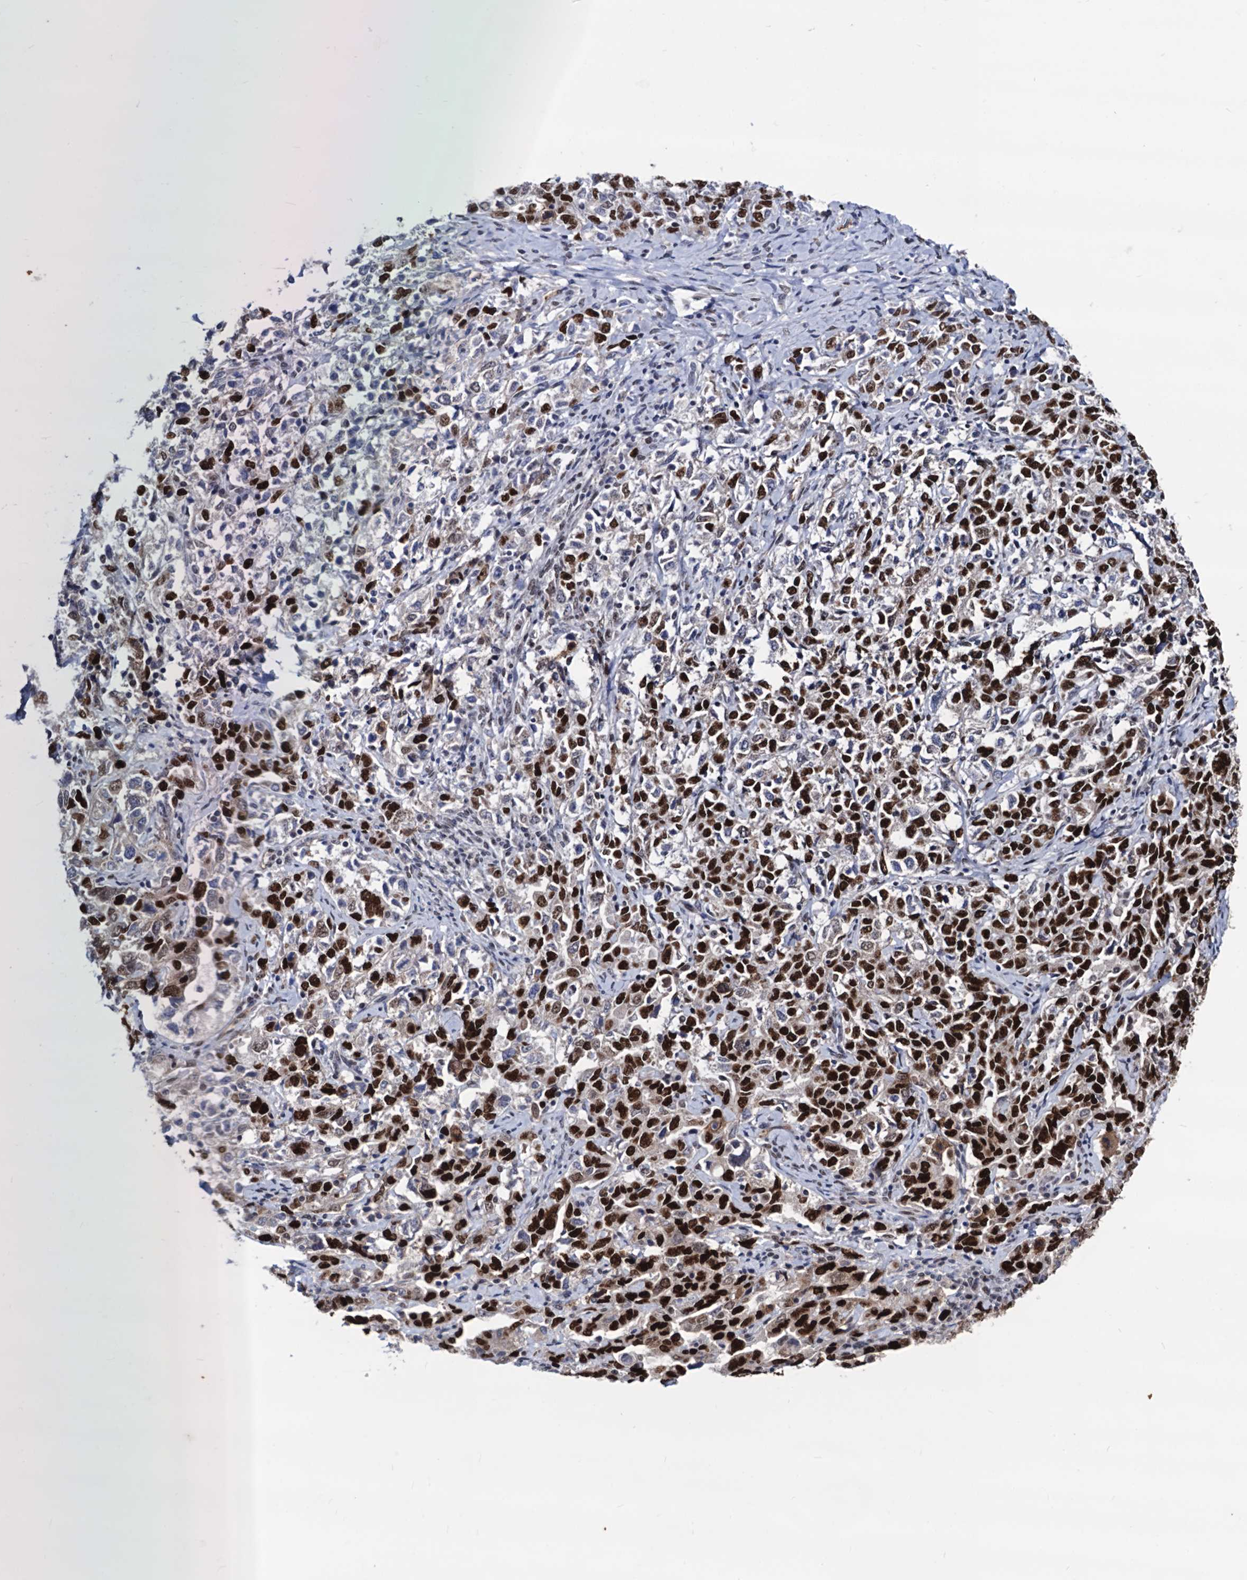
{"staining": {"intensity": "strong", "quantity": ">75%", "location": "nuclear"}, "tissue": "ovarian cancer", "cell_type": "Tumor cells", "image_type": "cancer", "snomed": [{"axis": "morphology", "description": "Carcinoma, endometroid"}, {"axis": "topography", "description": "Ovary"}], "caption": "IHC staining of endometroid carcinoma (ovarian), which reveals high levels of strong nuclear expression in about >75% of tumor cells indicating strong nuclear protein staining. The staining was performed using DAB (brown) for protein detection and nuclei were counterstained in hematoxylin (blue).", "gene": "GALNT11", "patient": {"sex": "female", "age": 62}}